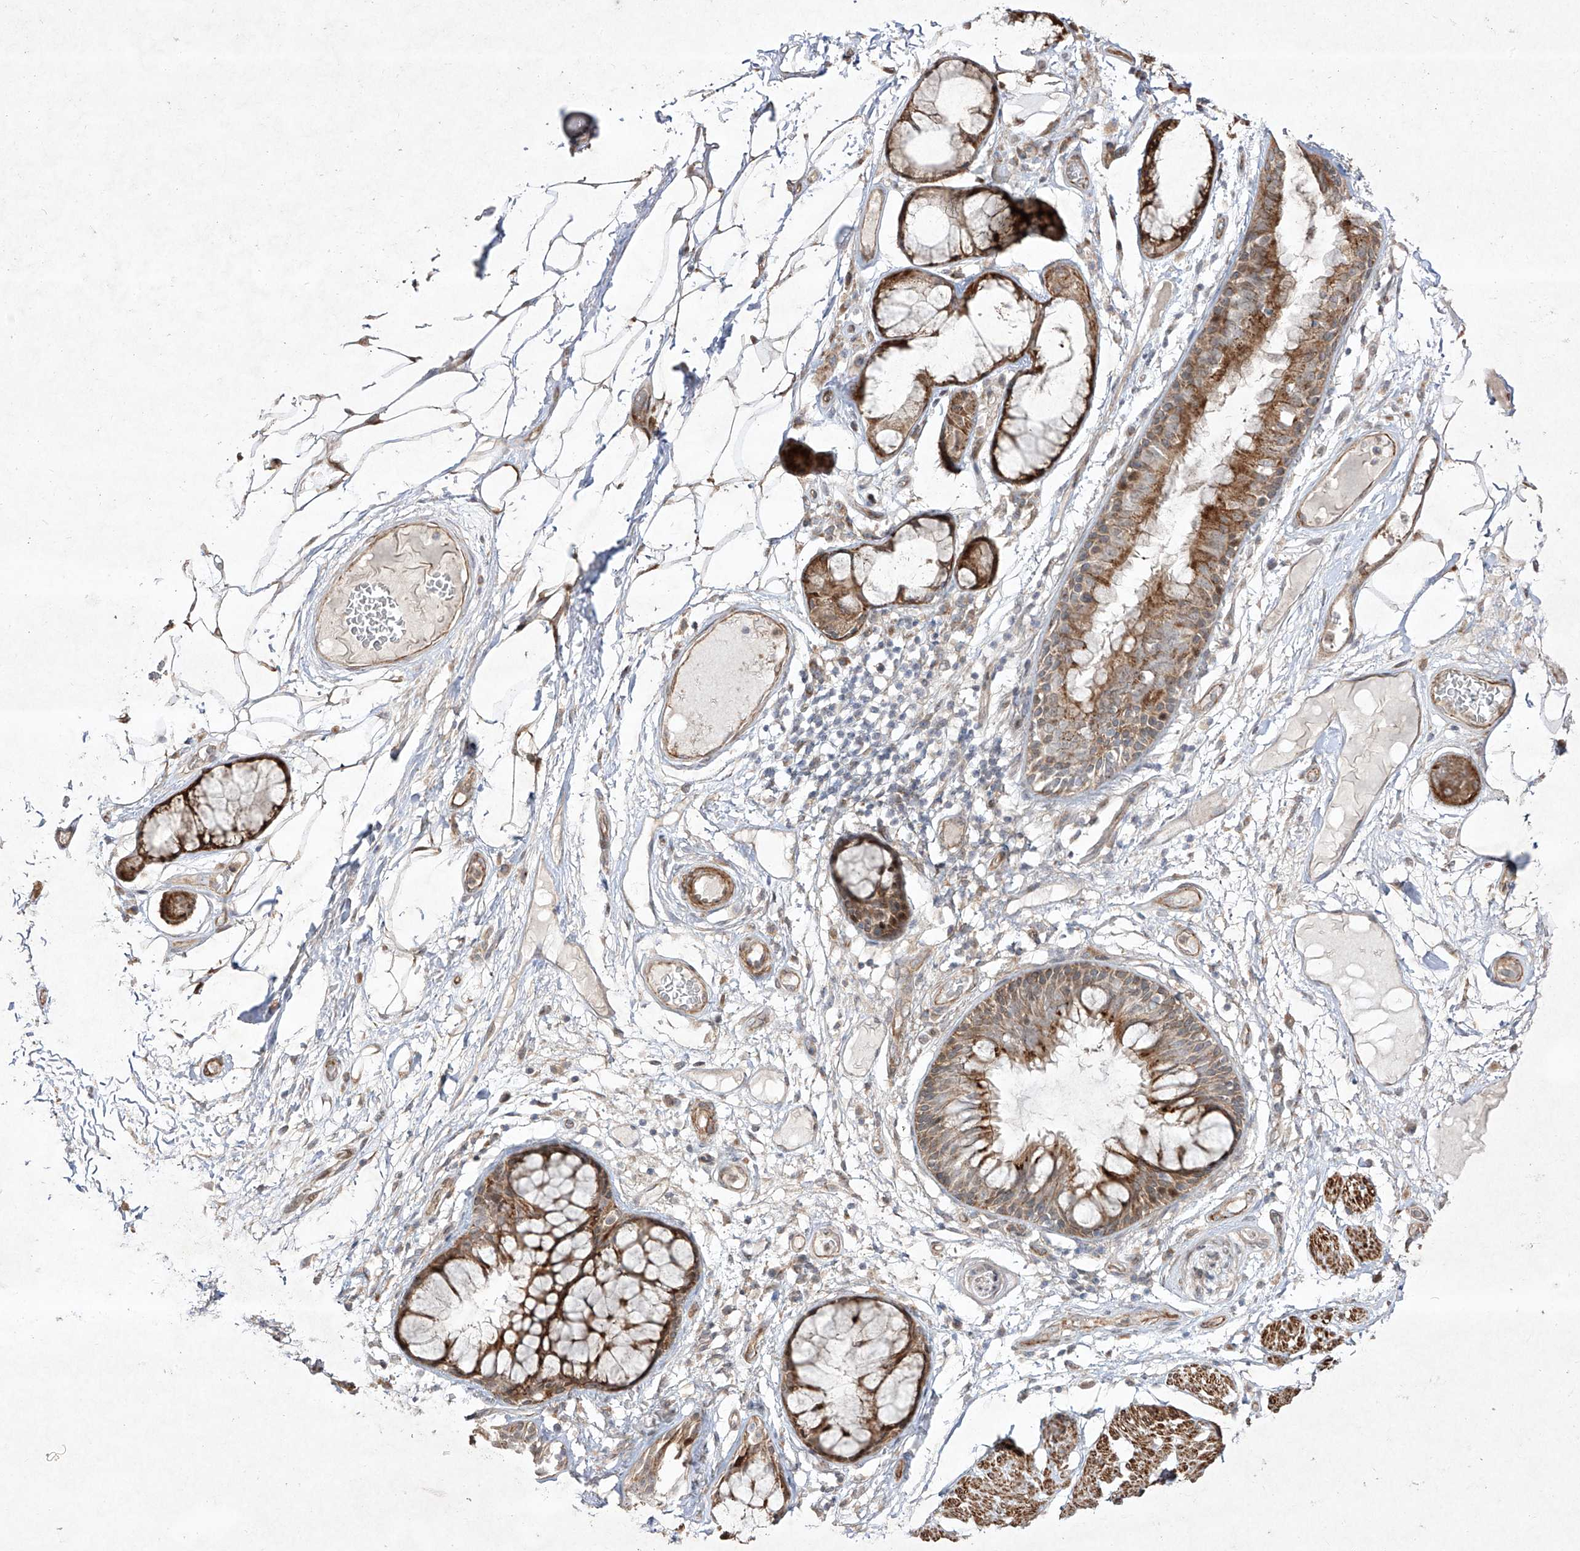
{"staining": {"intensity": "moderate", "quantity": "25%-75%", "location": "cytoplasmic/membranous"}, "tissue": "adipose tissue", "cell_type": "Adipocytes", "image_type": "normal", "snomed": [{"axis": "morphology", "description": "Normal tissue, NOS"}, {"axis": "topography", "description": "Bronchus"}], "caption": "Adipocytes exhibit medium levels of moderate cytoplasmic/membranous positivity in about 25%-75% of cells in unremarkable adipose tissue. (DAB = brown stain, brightfield microscopy at high magnification).", "gene": "KDM1B", "patient": {"sex": "male", "age": 66}}